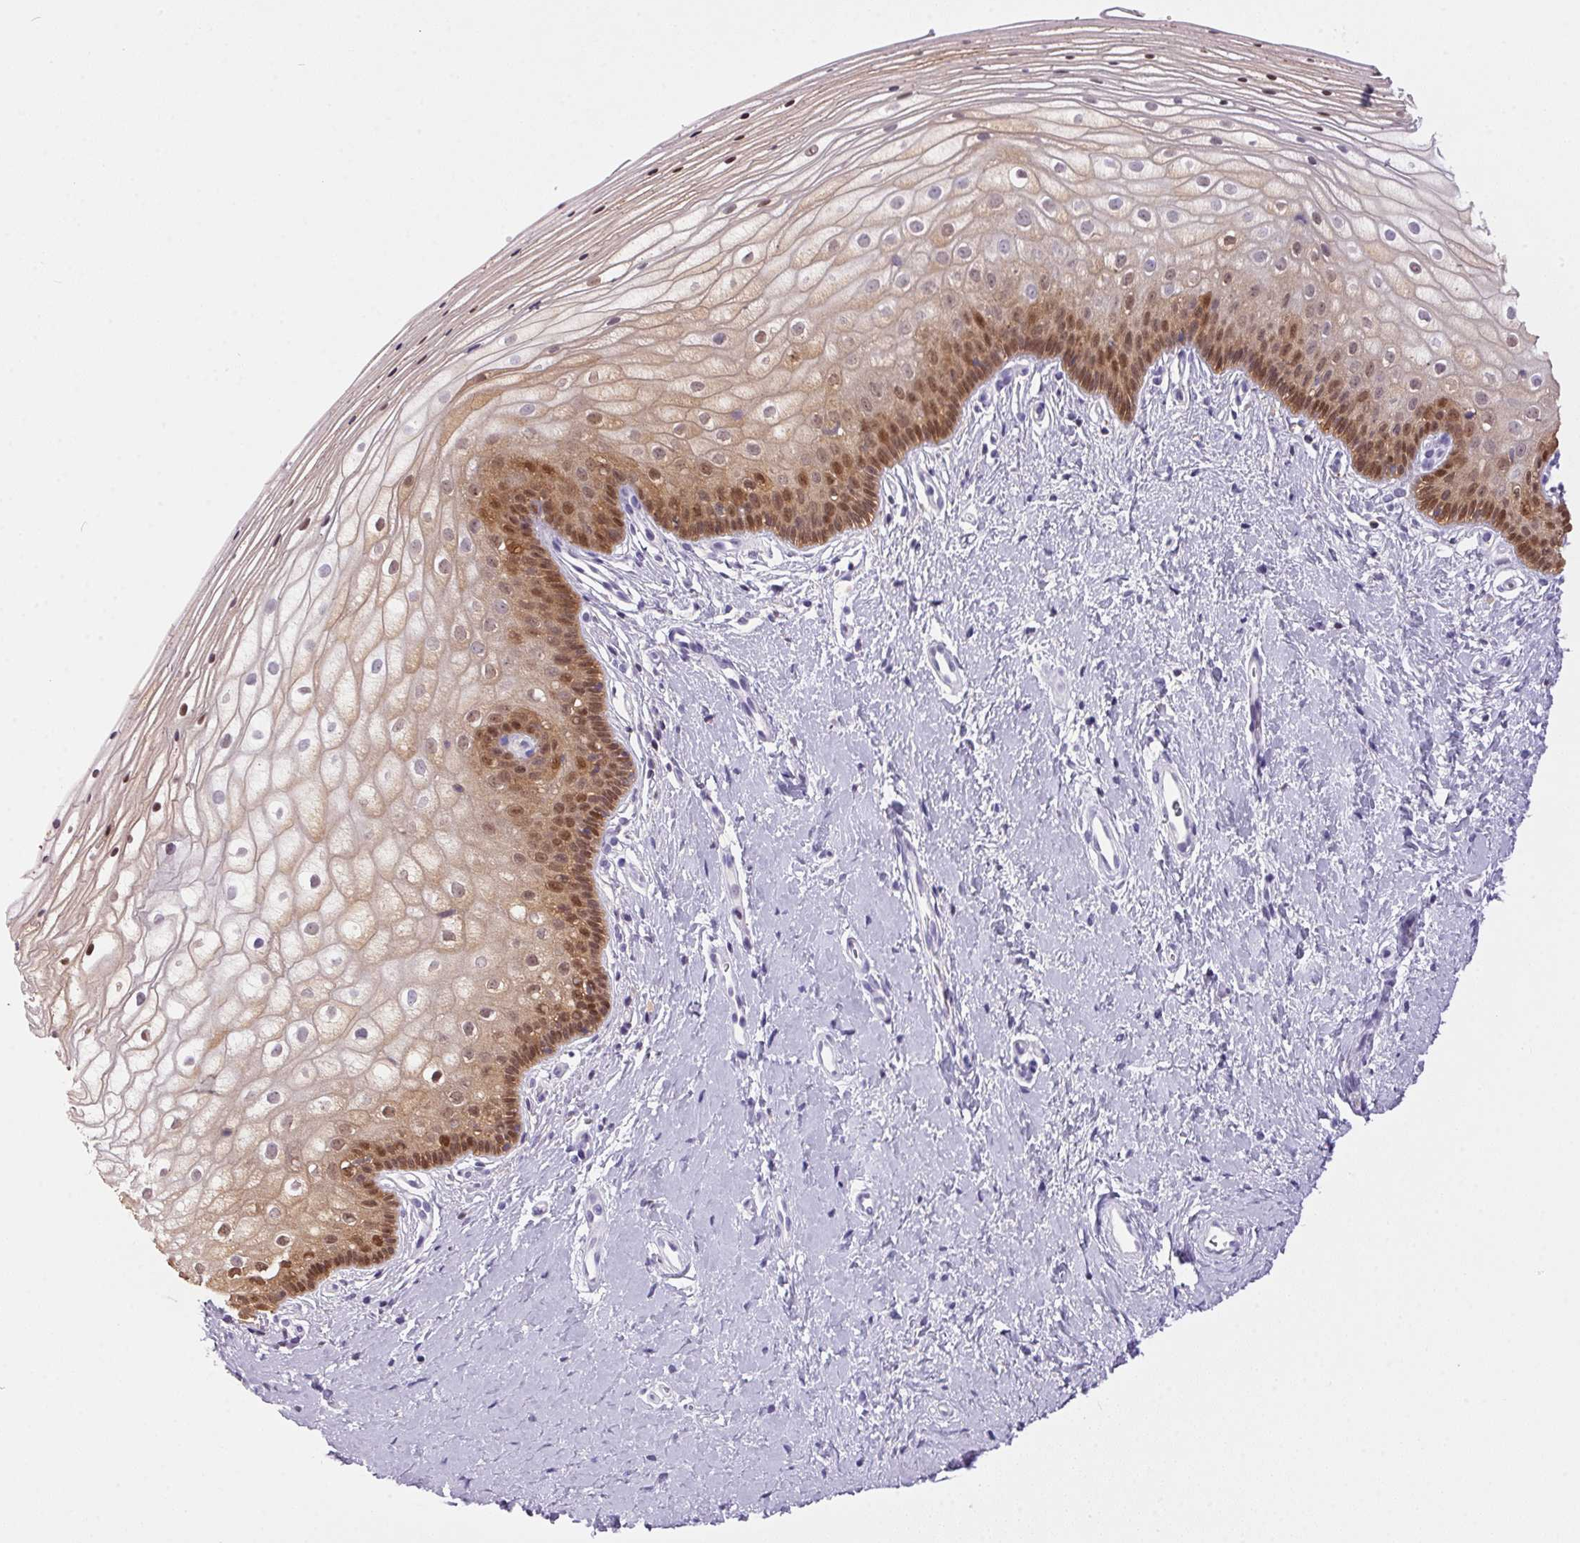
{"staining": {"intensity": "moderate", "quantity": "25%-75%", "location": "nuclear"}, "tissue": "vagina", "cell_type": "Squamous epithelial cells", "image_type": "normal", "snomed": [{"axis": "morphology", "description": "Normal tissue, NOS"}, {"axis": "topography", "description": "Vagina"}], "caption": "The immunohistochemical stain highlights moderate nuclear positivity in squamous epithelial cells of normal vagina. (DAB IHC with brightfield microscopy, high magnification).", "gene": "S100A2", "patient": {"sex": "female", "age": 39}}